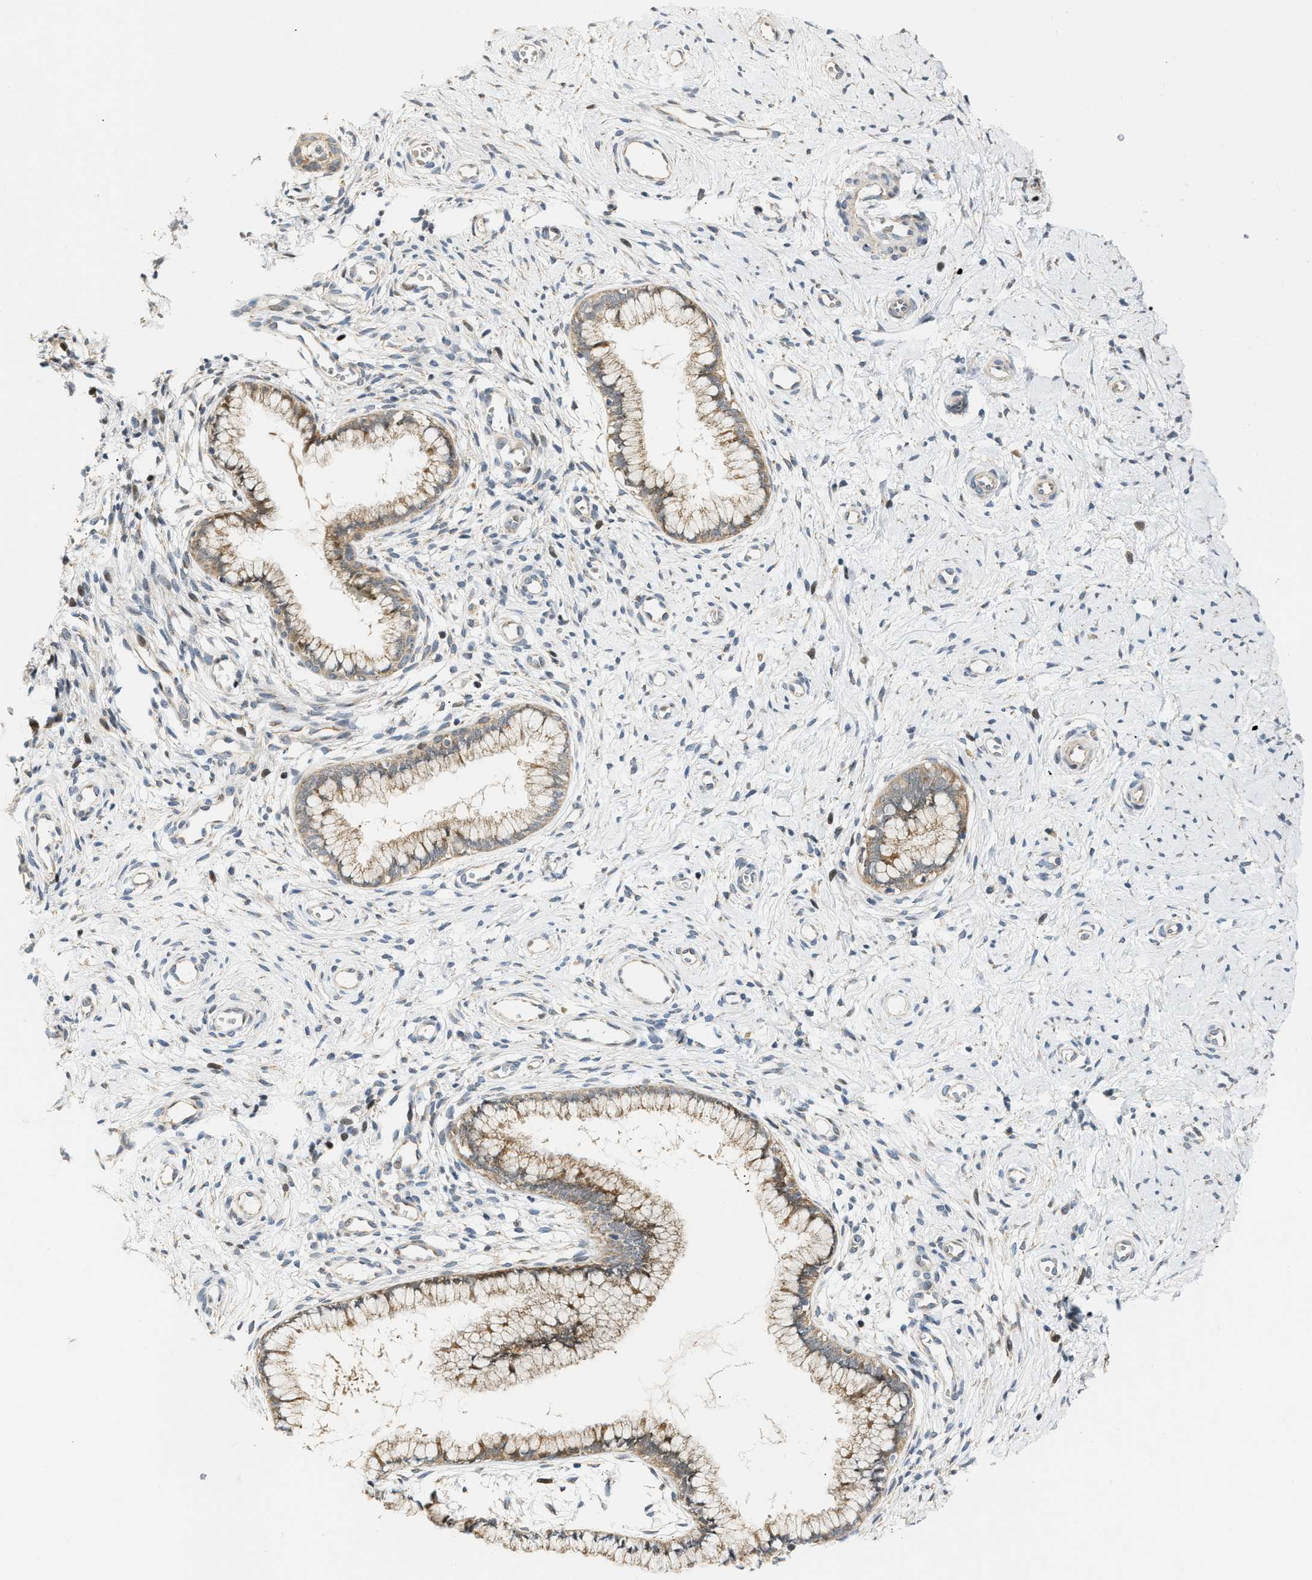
{"staining": {"intensity": "moderate", "quantity": ">75%", "location": "cytoplasmic/membranous"}, "tissue": "cervix", "cell_type": "Glandular cells", "image_type": "normal", "snomed": [{"axis": "morphology", "description": "Normal tissue, NOS"}, {"axis": "topography", "description": "Cervix"}], "caption": "Normal cervix shows moderate cytoplasmic/membranous staining in about >75% of glandular cells, visualized by immunohistochemistry. Immunohistochemistry (ihc) stains the protein in brown and the nuclei are stained blue.", "gene": "DEPTOR", "patient": {"sex": "female", "age": 65}}